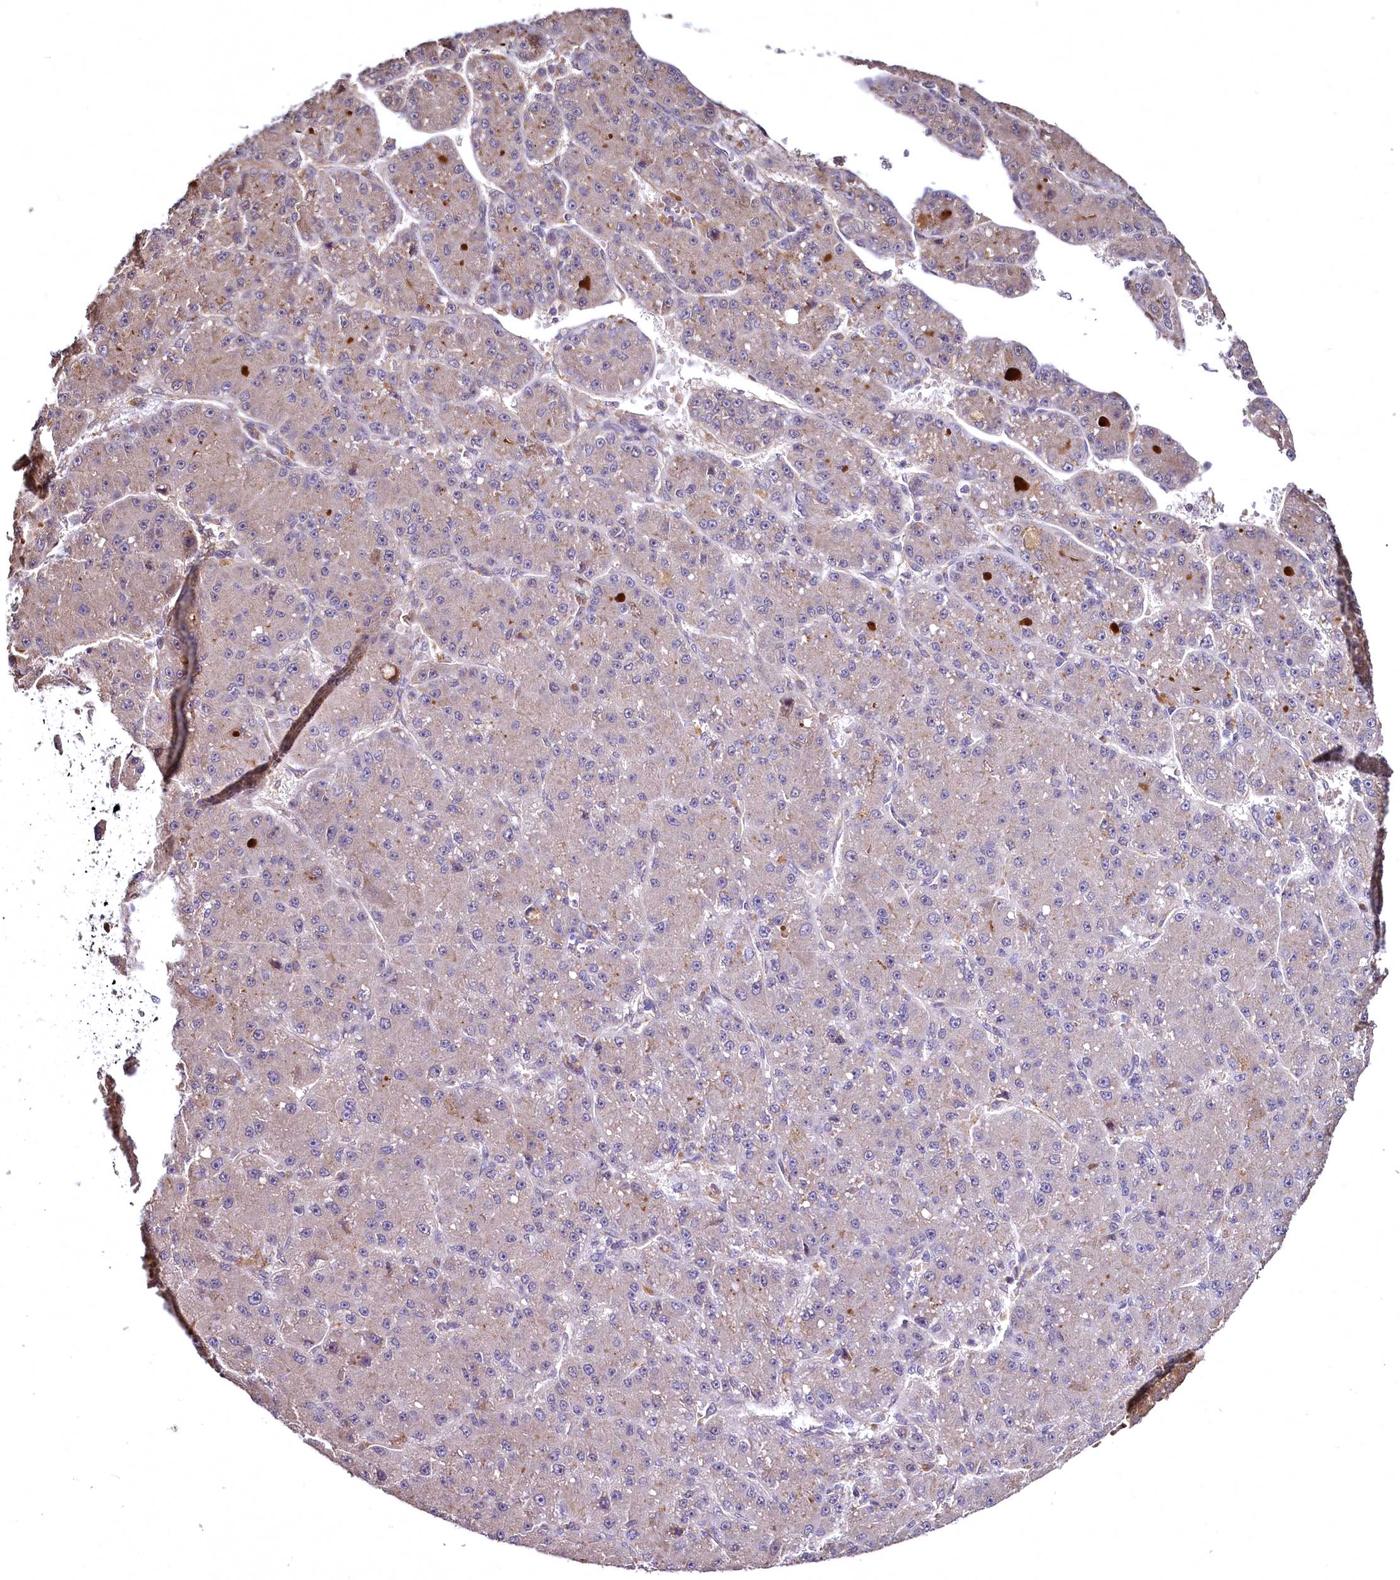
{"staining": {"intensity": "weak", "quantity": "<25%", "location": "cytoplasmic/membranous"}, "tissue": "liver cancer", "cell_type": "Tumor cells", "image_type": "cancer", "snomed": [{"axis": "morphology", "description": "Carcinoma, Hepatocellular, NOS"}, {"axis": "topography", "description": "Liver"}], "caption": "Tumor cells show no significant protein expression in liver cancer (hepatocellular carcinoma).", "gene": "TBCEL", "patient": {"sex": "male", "age": 67}}